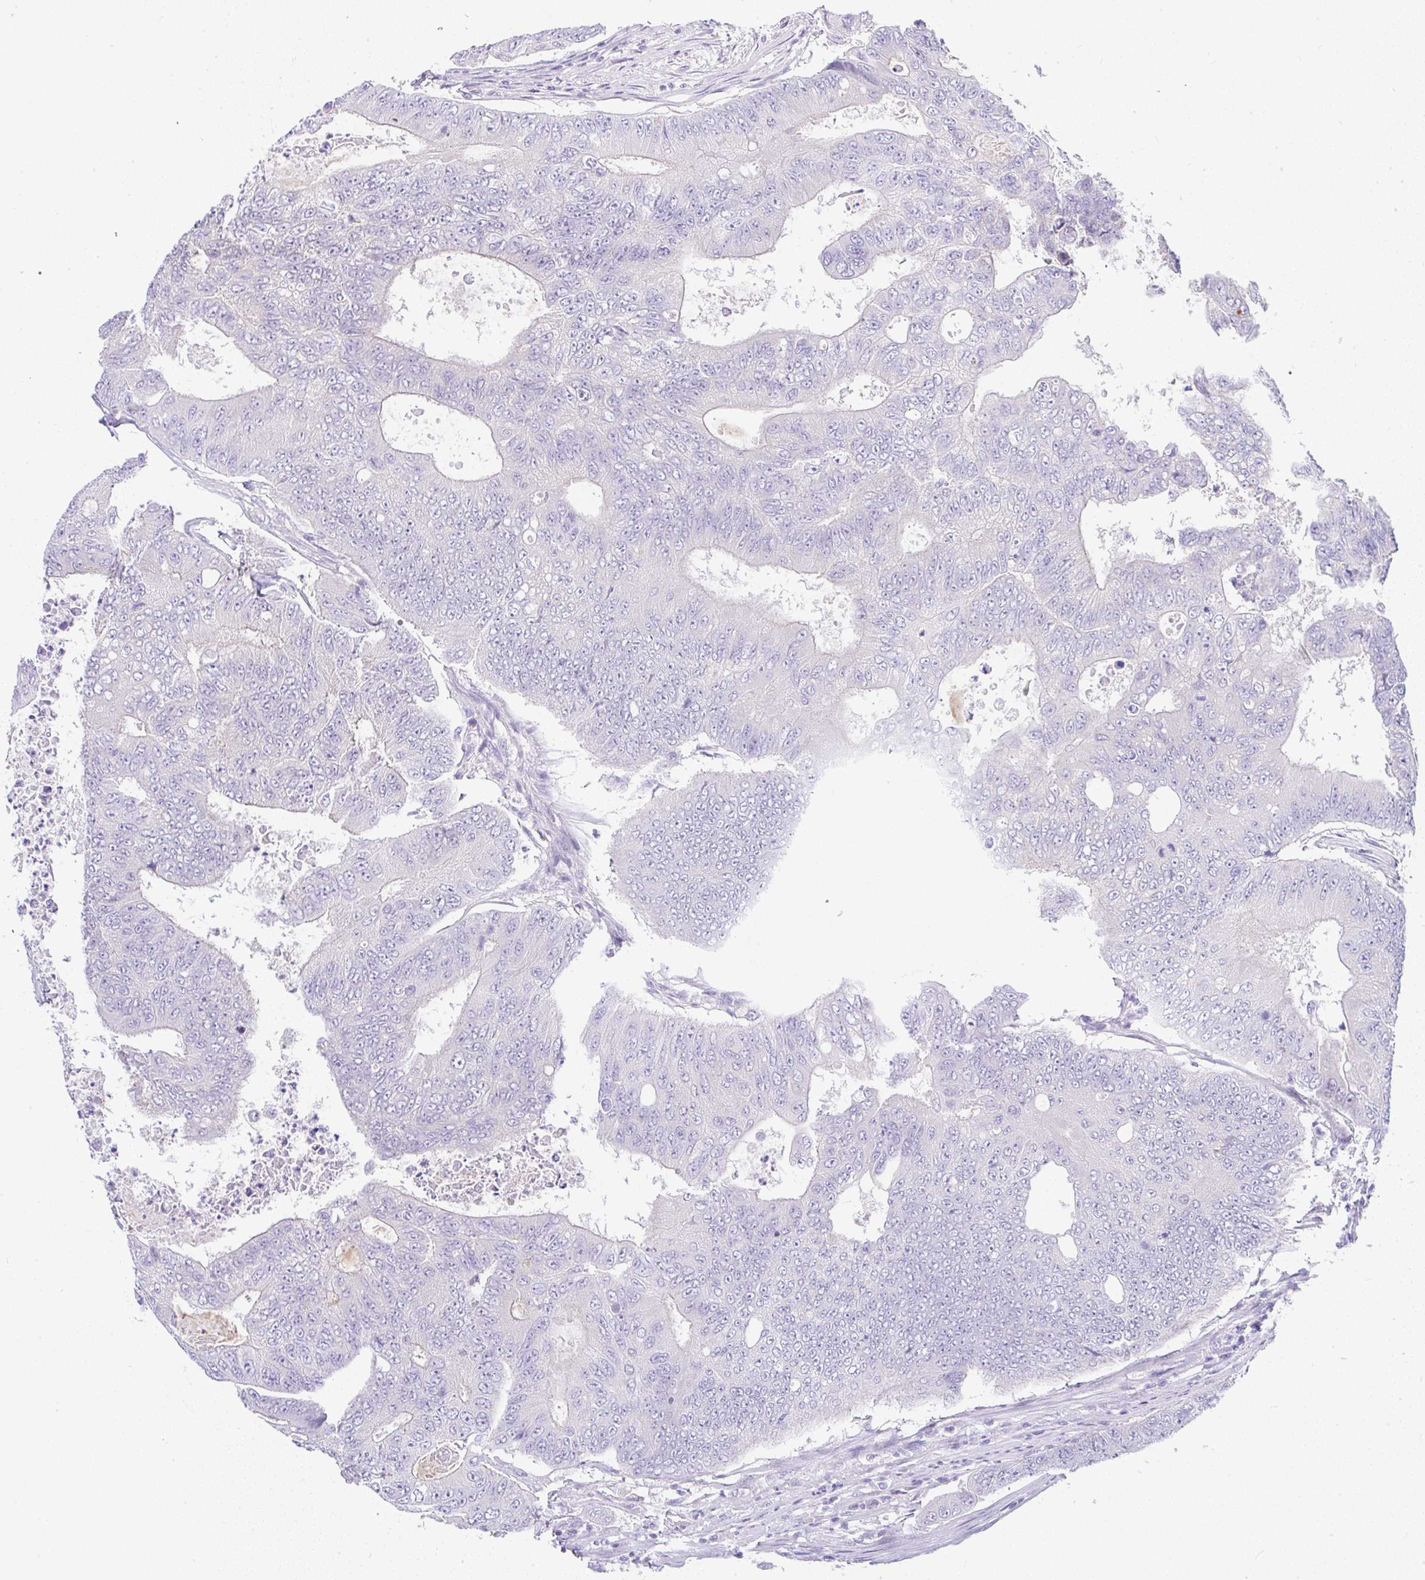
{"staining": {"intensity": "negative", "quantity": "none", "location": "none"}, "tissue": "colorectal cancer", "cell_type": "Tumor cells", "image_type": "cancer", "snomed": [{"axis": "morphology", "description": "Adenocarcinoma, NOS"}, {"axis": "topography", "description": "Colon"}], "caption": "Tumor cells show no significant protein staining in colorectal cancer.", "gene": "SERPINE3", "patient": {"sex": "female", "age": 48}}